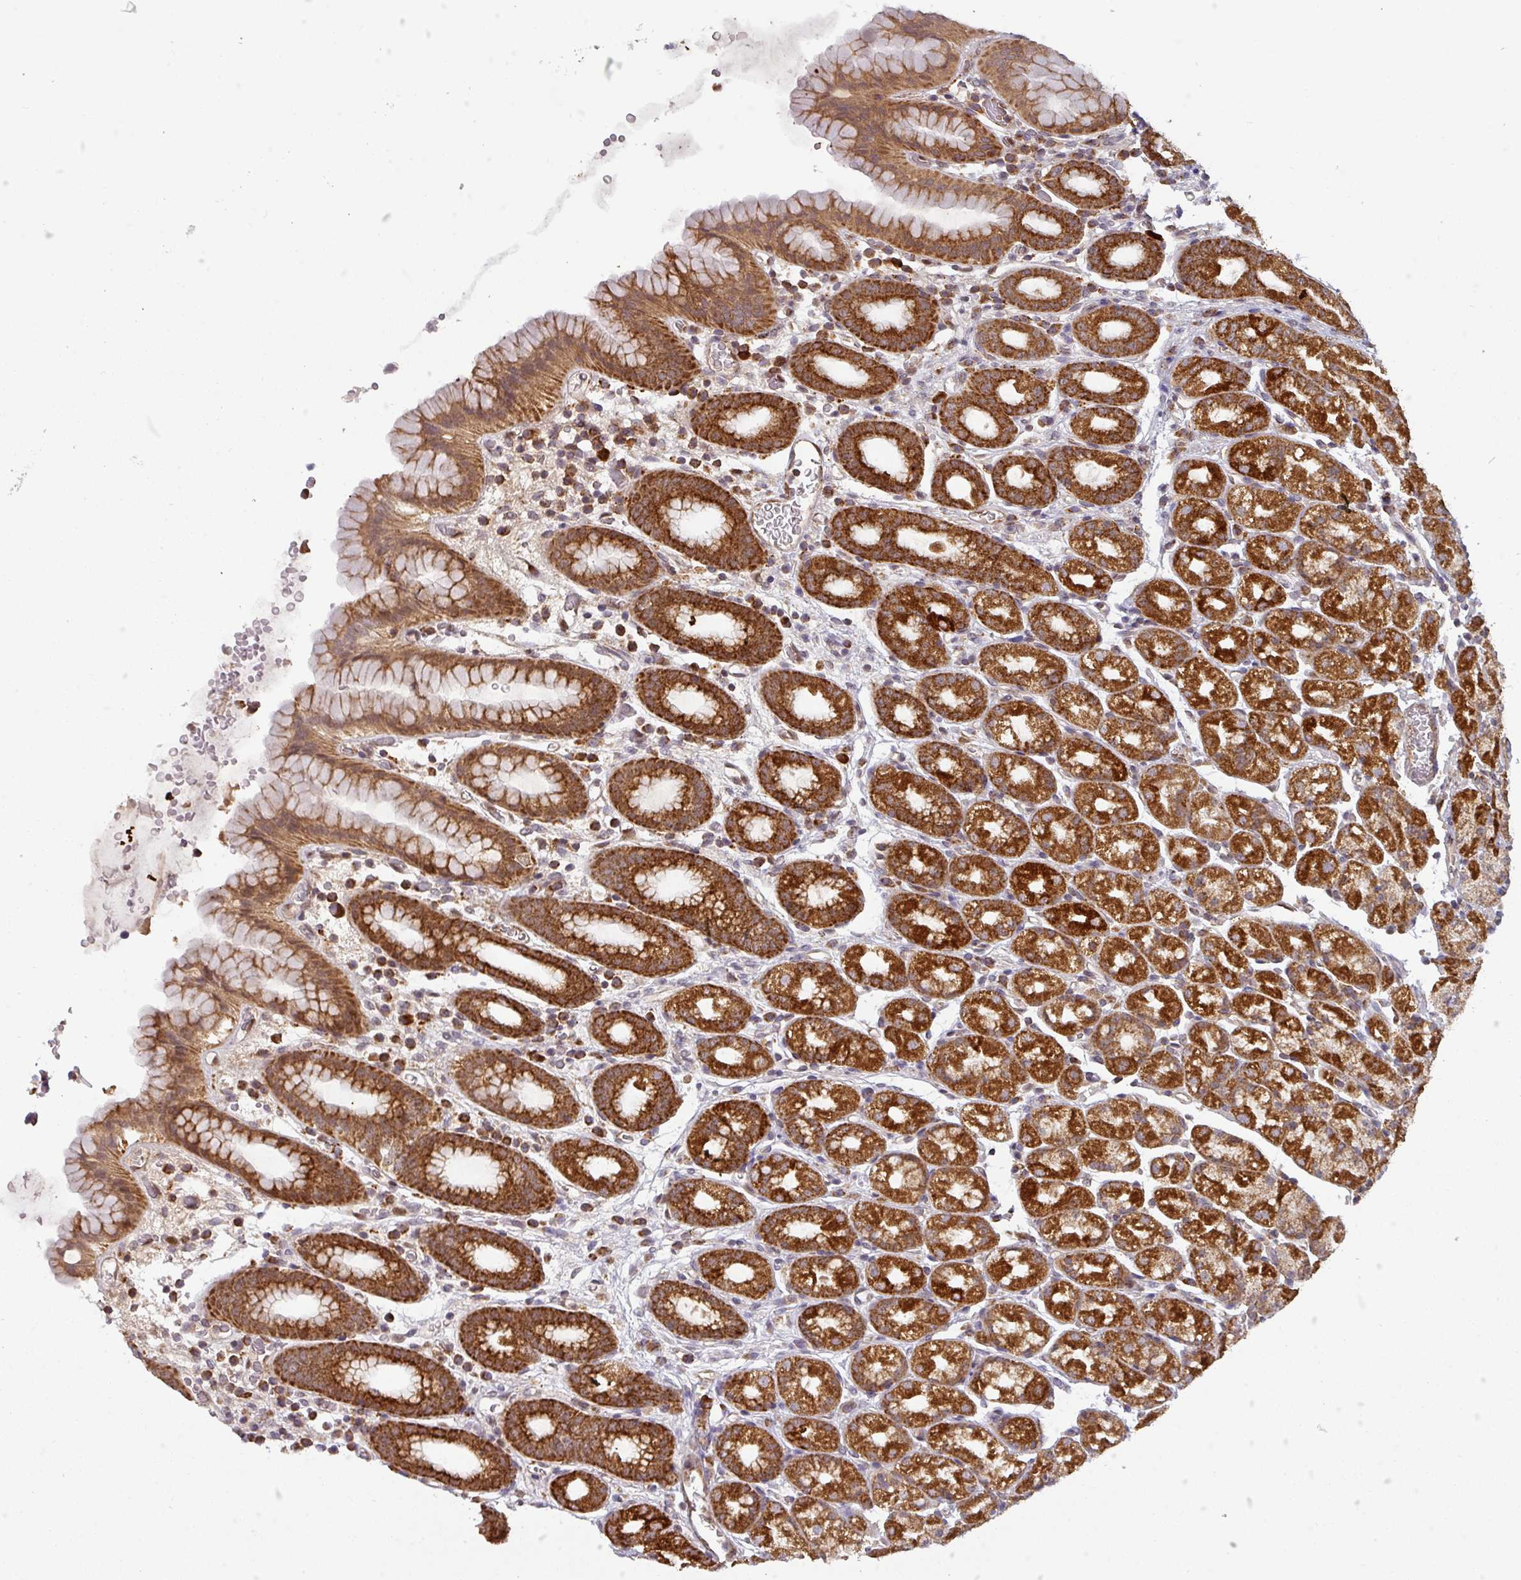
{"staining": {"intensity": "strong", "quantity": ">75%", "location": "cytoplasmic/membranous"}, "tissue": "stomach", "cell_type": "Glandular cells", "image_type": "normal", "snomed": [{"axis": "morphology", "description": "Normal tissue, NOS"}, {"axis": "topography", "description": "Stomach, upper"}, {"axis": "topography", "description": "Stomach, lower"}, {"axis": "topography", "description": "Small intestine"}], "caption": "An image of human stomach stained for a protein displays strong cytoplasmic/membranous brown staining in glandular cells. The staining is performed using DAB (3,3'-diaminobenzidine) brown chromogen to label protein expression. The nuclei are counter-stained blue using hematoxylin.", "gene": "MRPS16", "patient": {"sex": "male", "age": 68}}